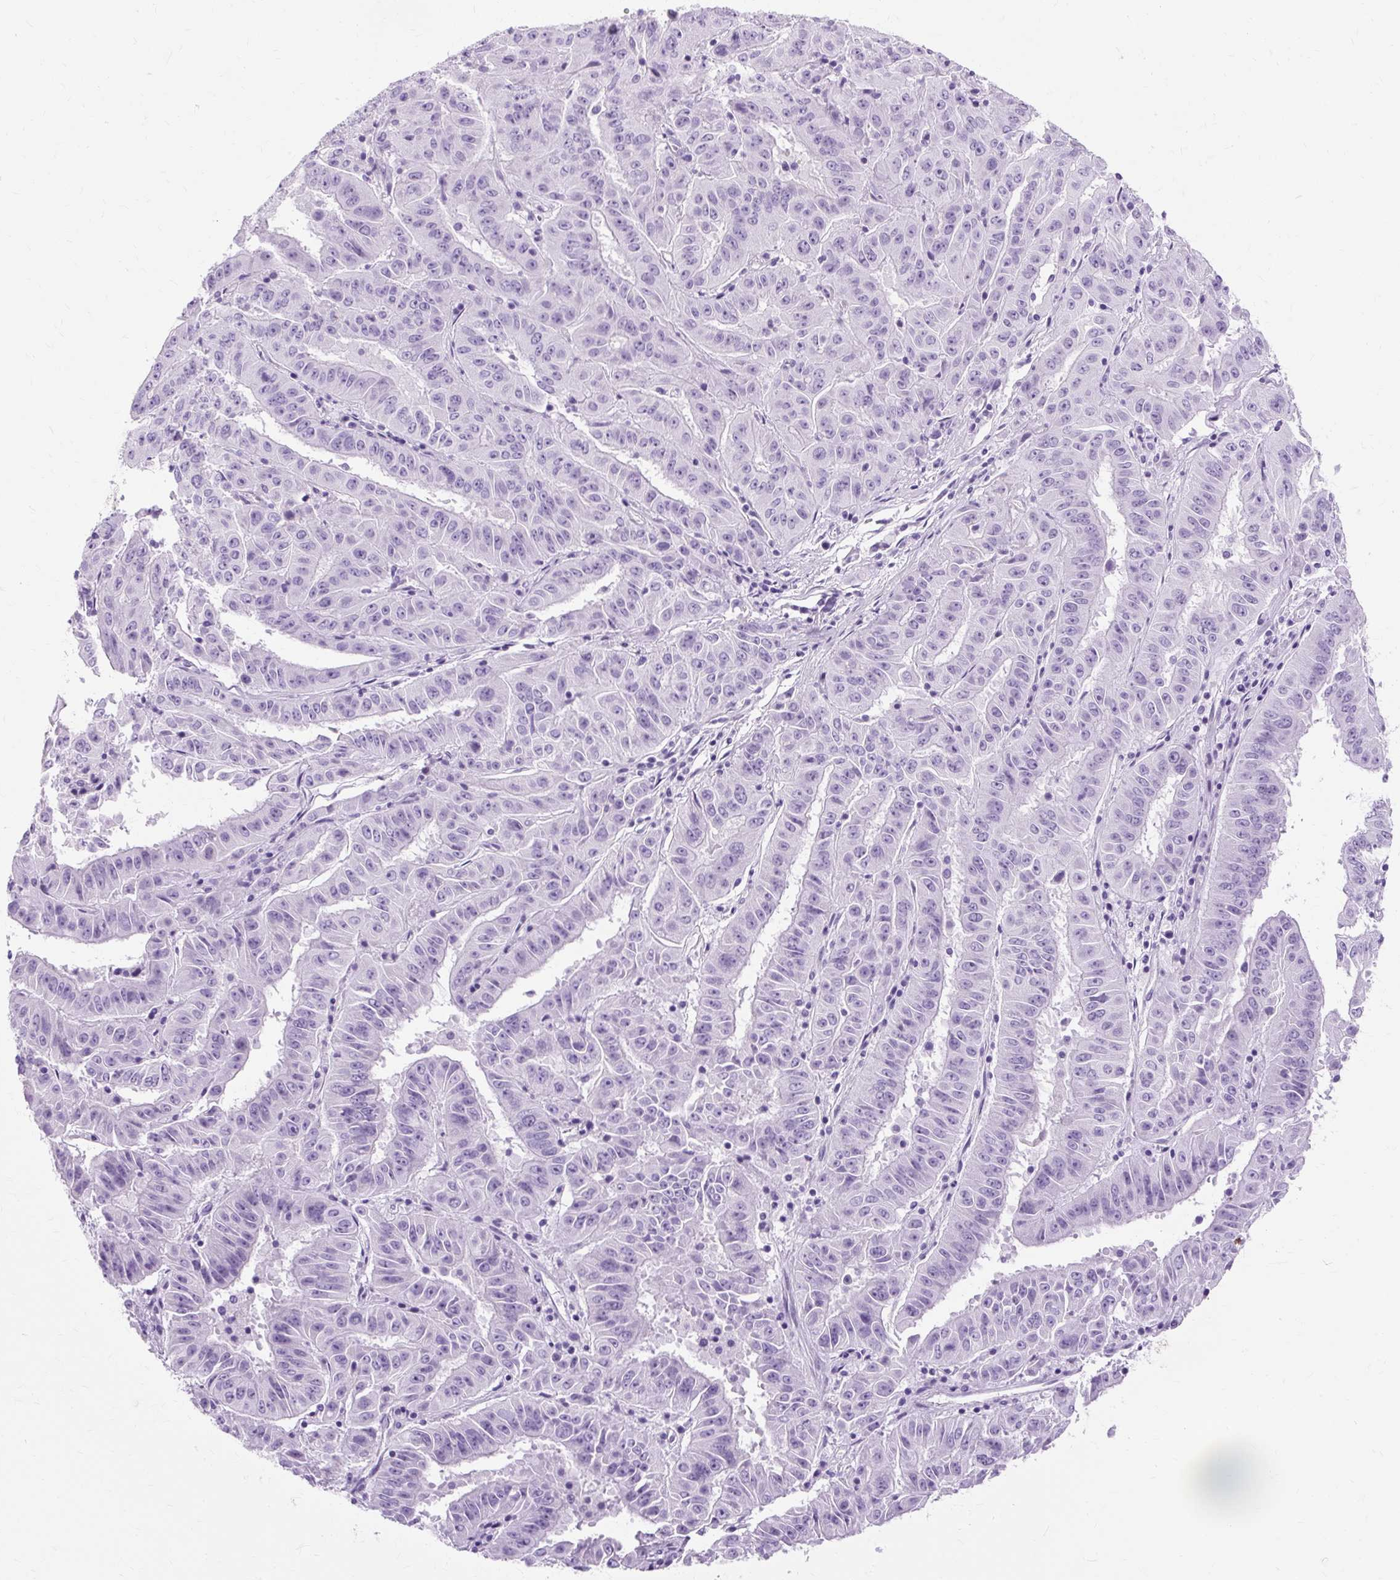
{"staining": {"intensity": "negative", "quantity": "none", "location": "none"}, "tissue": "pancreatic cancer", "cell_type": "Tumor cells", "image_type": "cancer", "snomed": [{"axis": "morphology", "description": "Adenocarcinoma, NOS"}, {"axis": "topography", "description": "Pancreas"}], "caption": "Immunohistochemical staining of human pancreatic cancer (adenocarcinoma) reveals no significant positivity in tumor cells.", "gene": "TMEM89", "patient": {"sex": "male", "age": 63}}